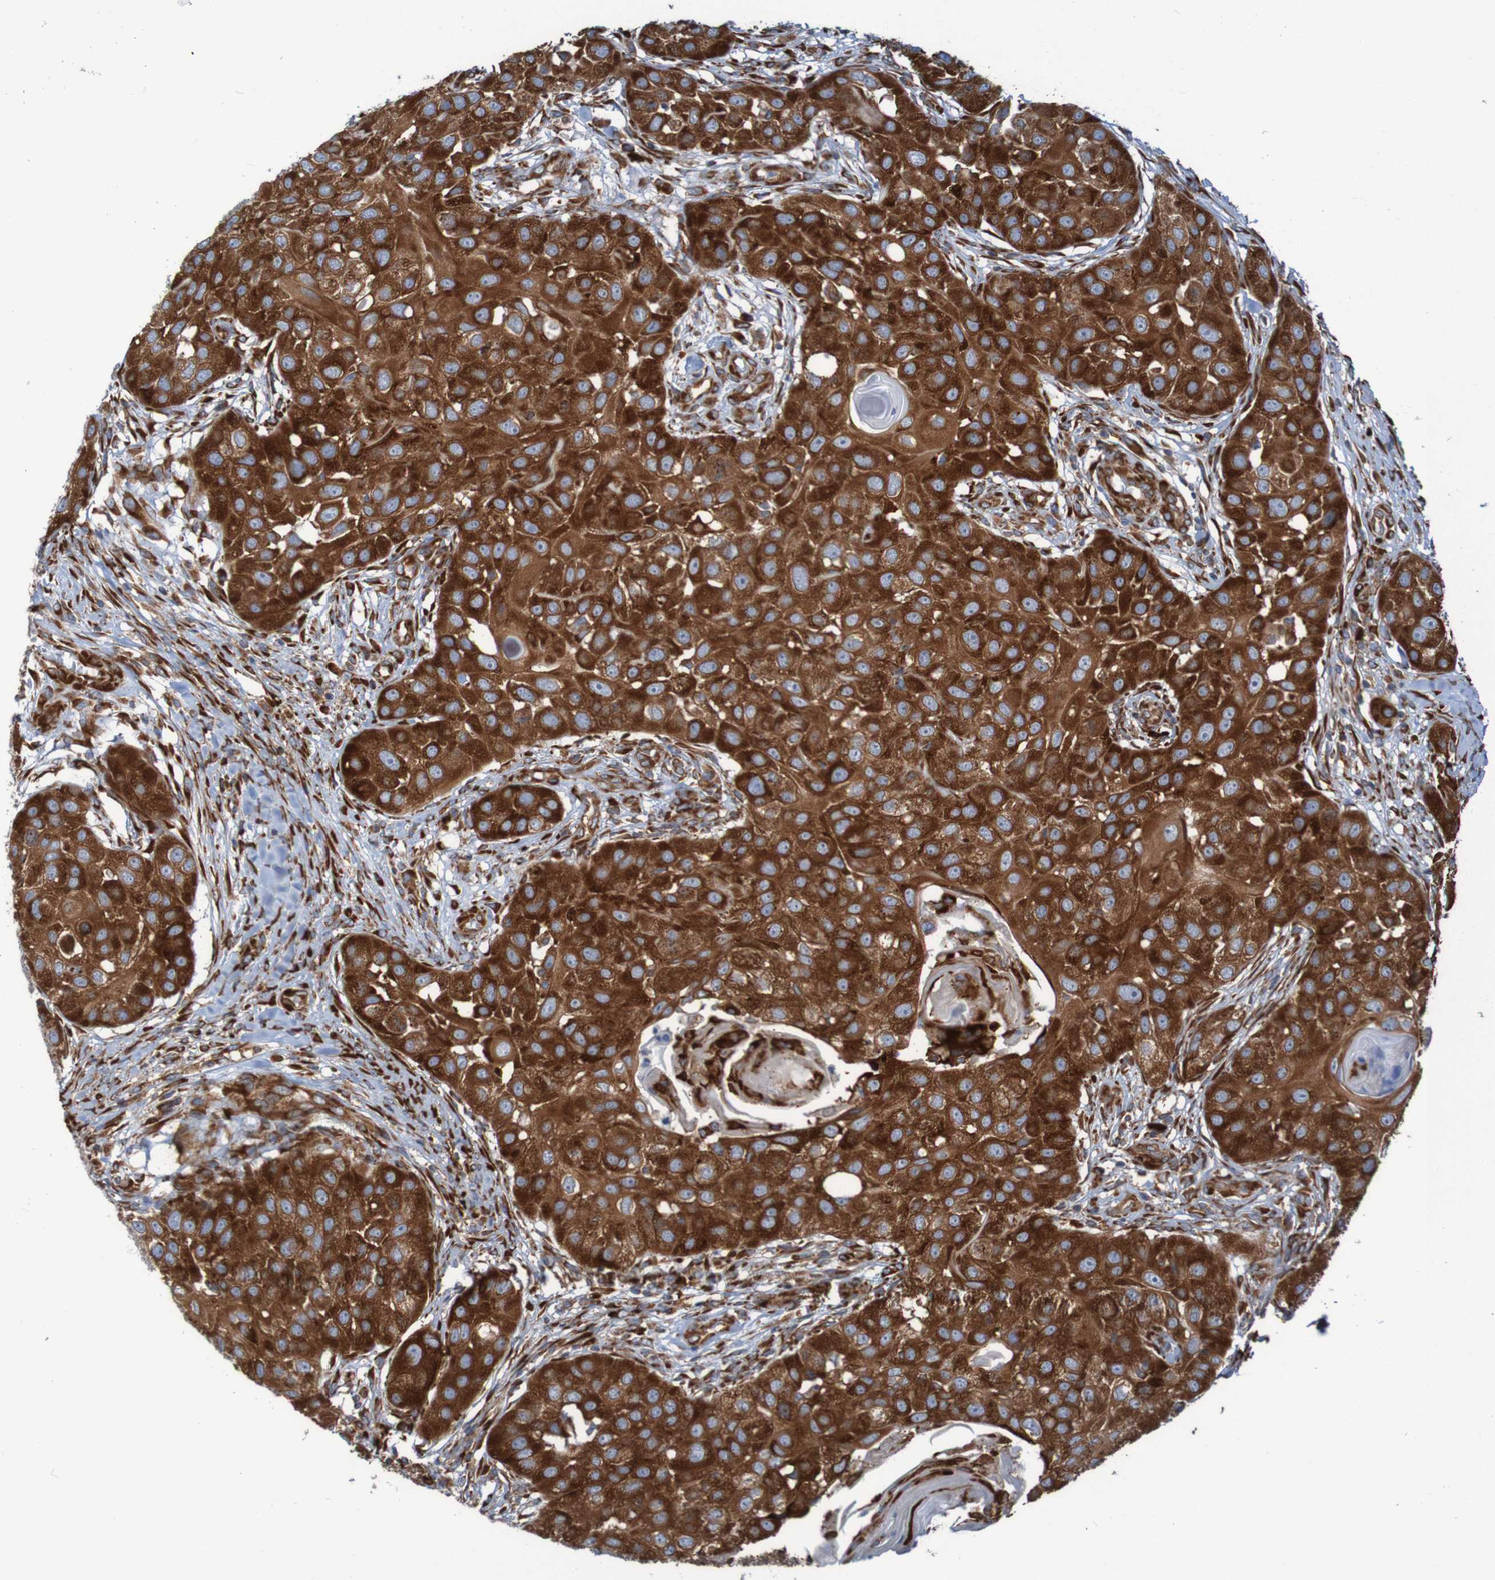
{"staining": {"intensity": "strong", "quantity": ">75%", "location": "cytoplasmic/membranous"}, "tissue": "head and neck cancer", "cell_type": "Tumor cells", "image_type": "cancer", "snomed": [{"axis": "morphology", "description": "Normal tissue, NOS"}, {"axis": "morphology", "description": "Squamous cell carcinoma, NOS"}, {"axis": "topography", "description": "Skeletal muscle"}, {"axis": "topography", "description": "Head-Neck"}], "caption": "Squamous cell carcinoma (head and neck) stained with IHC demonstrates strong cytoplasmic/membranous expression in approximately >75% of tumor cells.", "gene": "RPL10", "patient": {"sex": "male", "age": 51}}